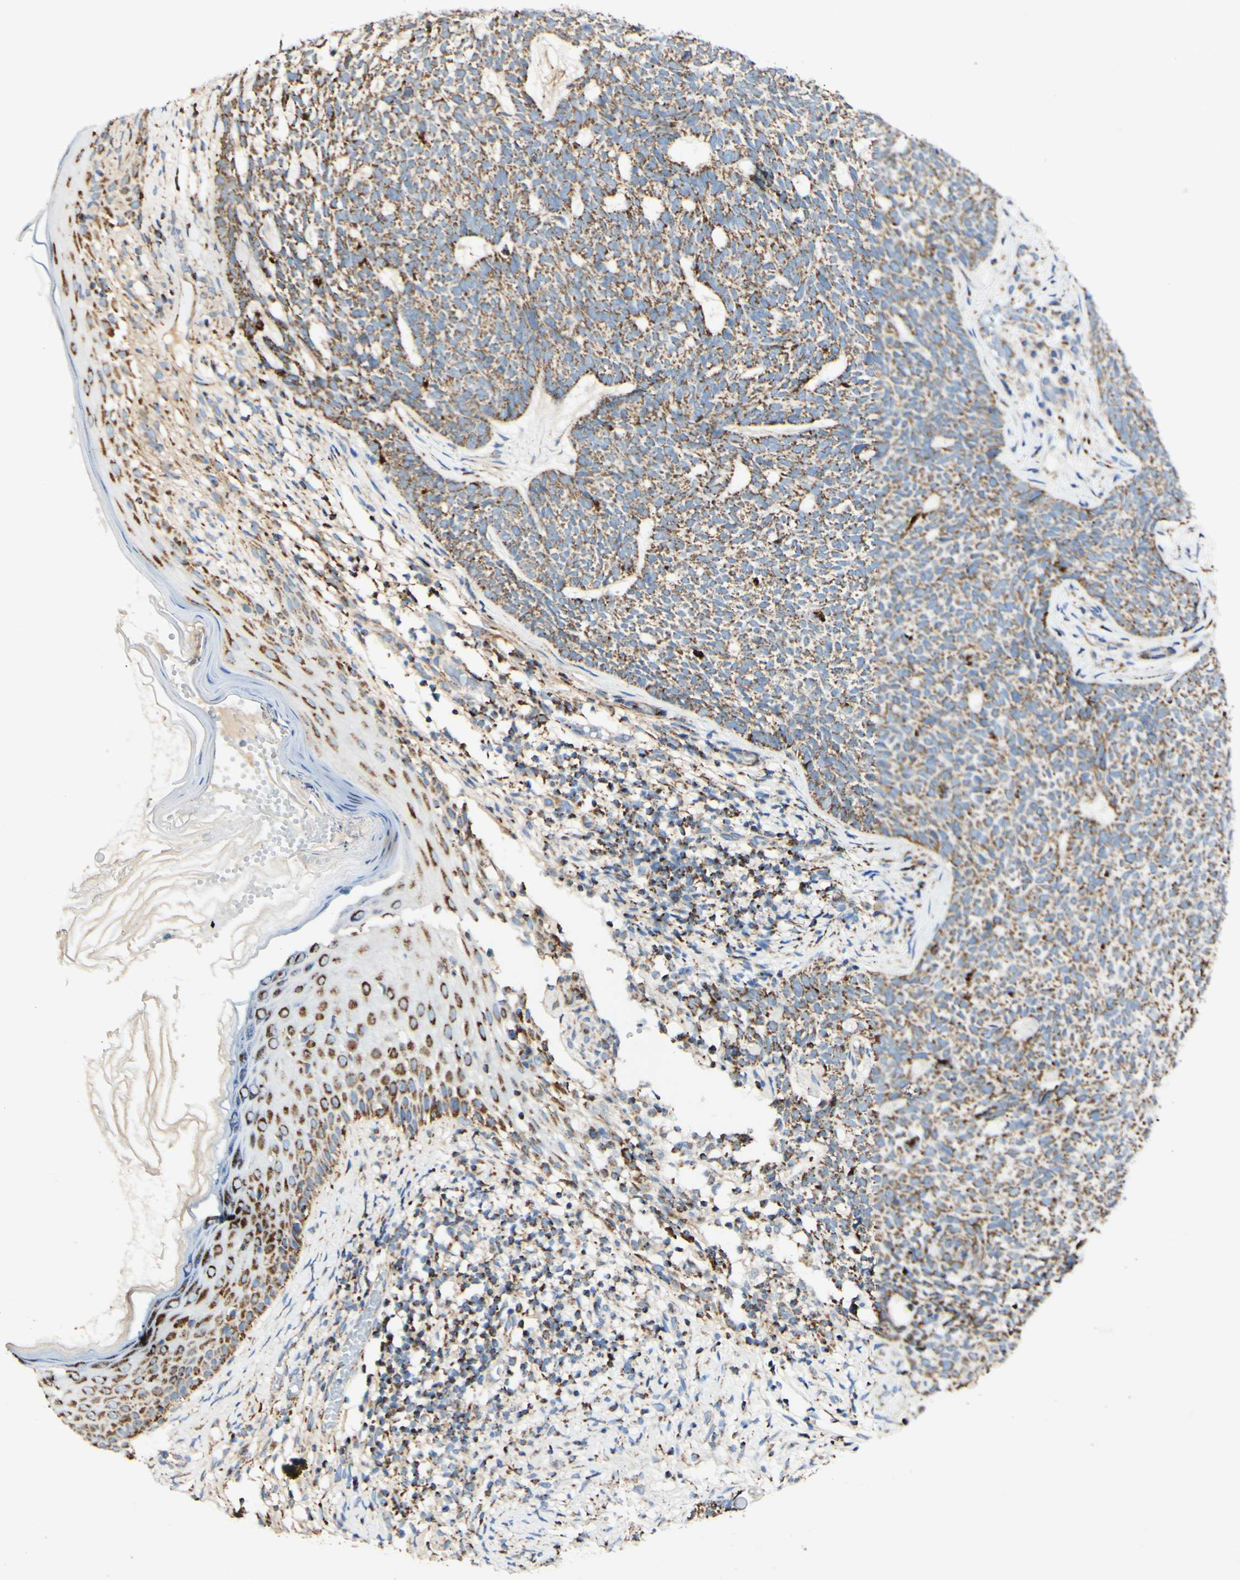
{"staining": {"intensity": "strong", "quantity": ">75%", "location": "cytoplasmic/membranous"}, "tissue": "skin cancer", "cell_type": "Tumor cells", "image_type": "cancer", "snomed": [{"axis": "morphology", "description": "Basal cell carcinoma"}, {"axis": "topography", "description": "Skin"}], "caption": "Skin basal cell carcinoma stained for a protein (brown) shows strong cytoplasmic/membranous positive staining in approximately >75% of tumor cells.", "gene": "OXCT1", "patient": {"sex": "female", "age": 84}}